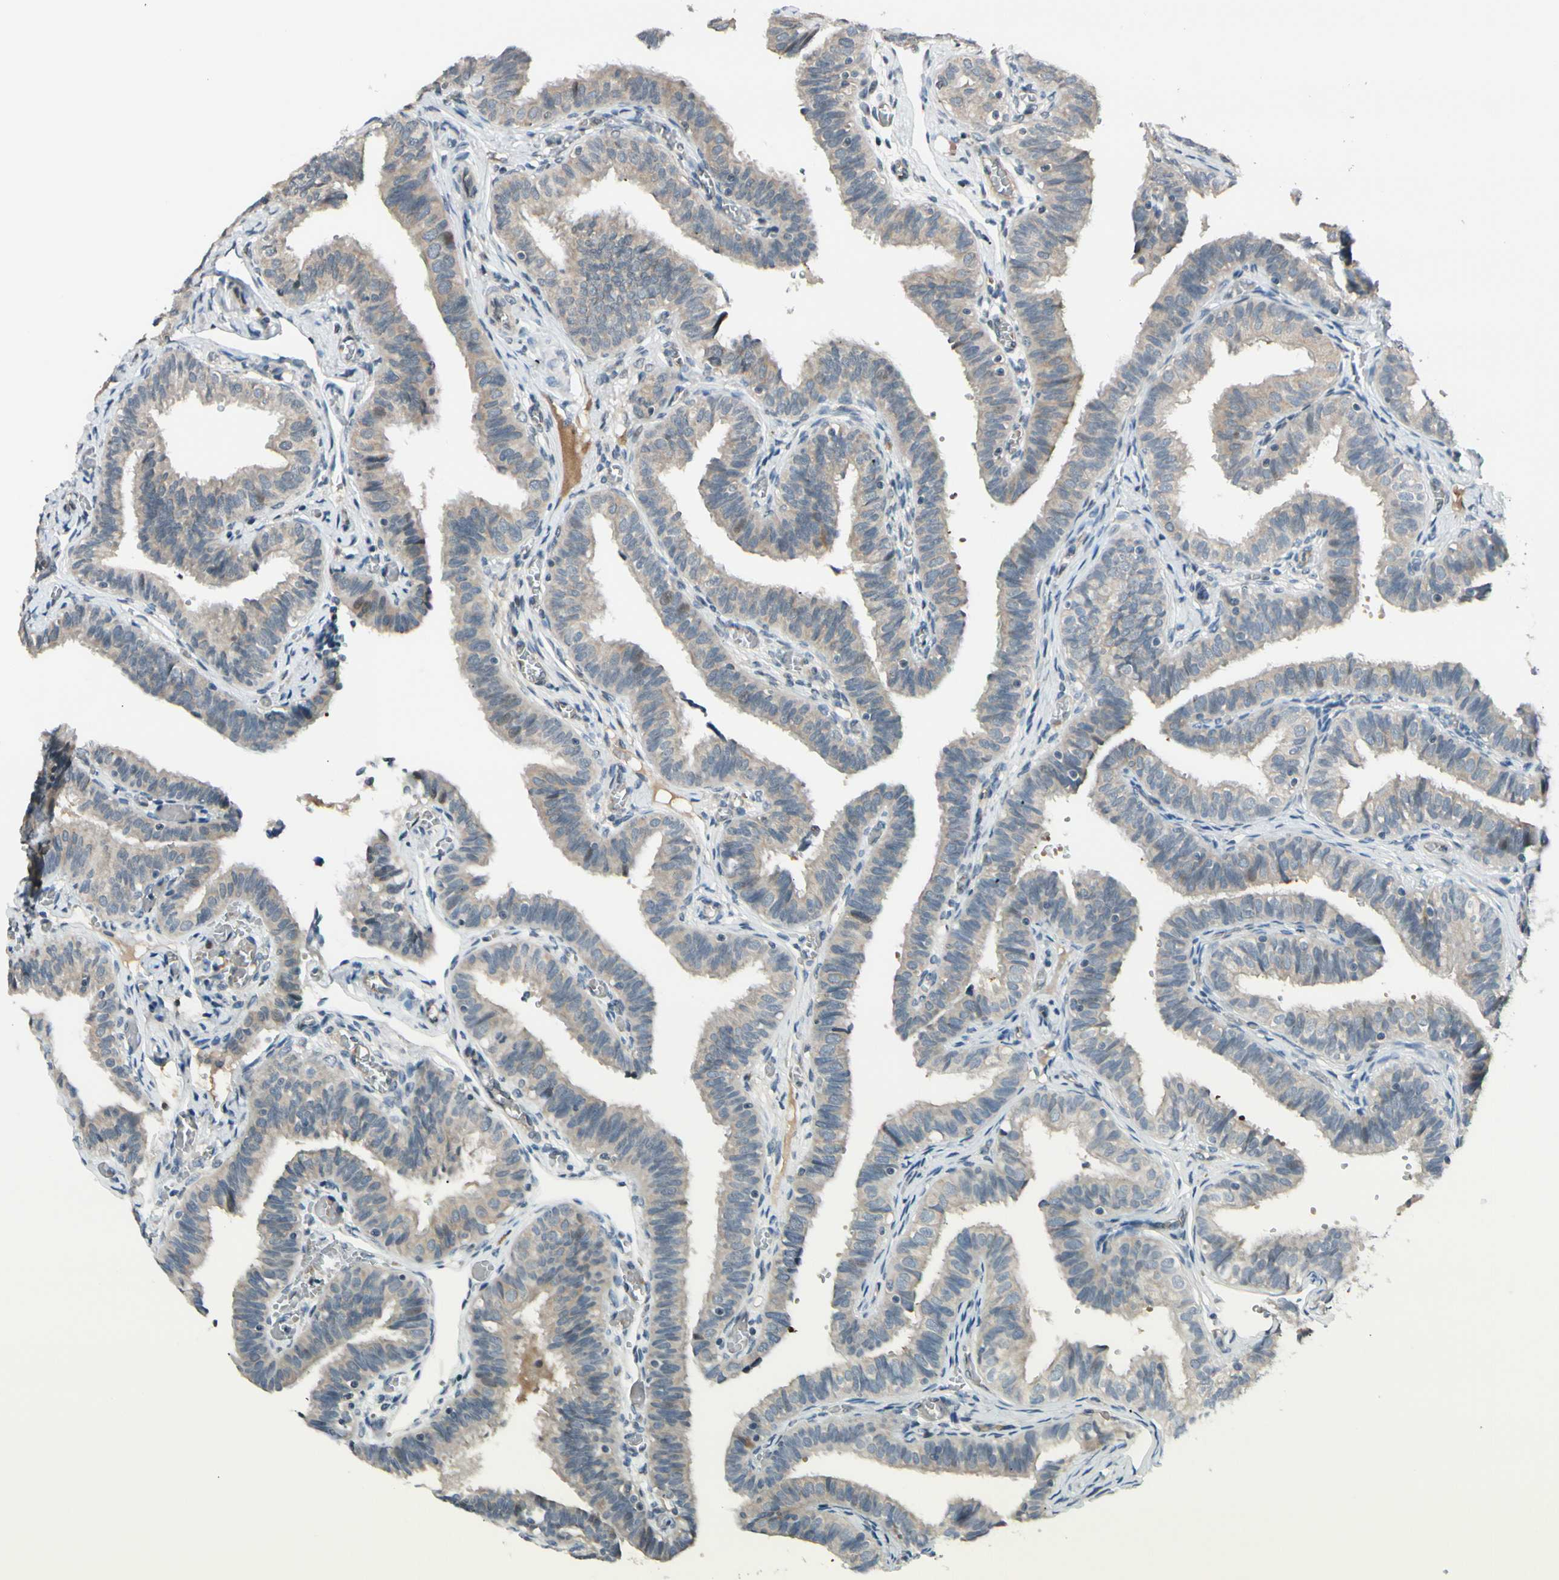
{"staining": {"intensity": "weak", "quantity": "25%-75%", "location": "cytoplasmic/membranous"}, "tissue": "fallopian tube", "cell_type": "Glandular cells", "image_type": "normal", "snomed": [{"axis": "morphology", "description": "Normal tissue, NOS"}, {"axis": "topography", "description": "Fallopian tube"}], "caption": "DAB (3,3'-diaminobenzidine) immunohistochemical staining of unremarkable human fallopian tube exhibits weak cytoplasmic/membranous protein expression in approximately 25%-75% of glandular cells. (Brightfield microscopy of DAB IHC at high magnification).", "gene": "FGF10", "patient": {"sex": "female", "age": 46}}